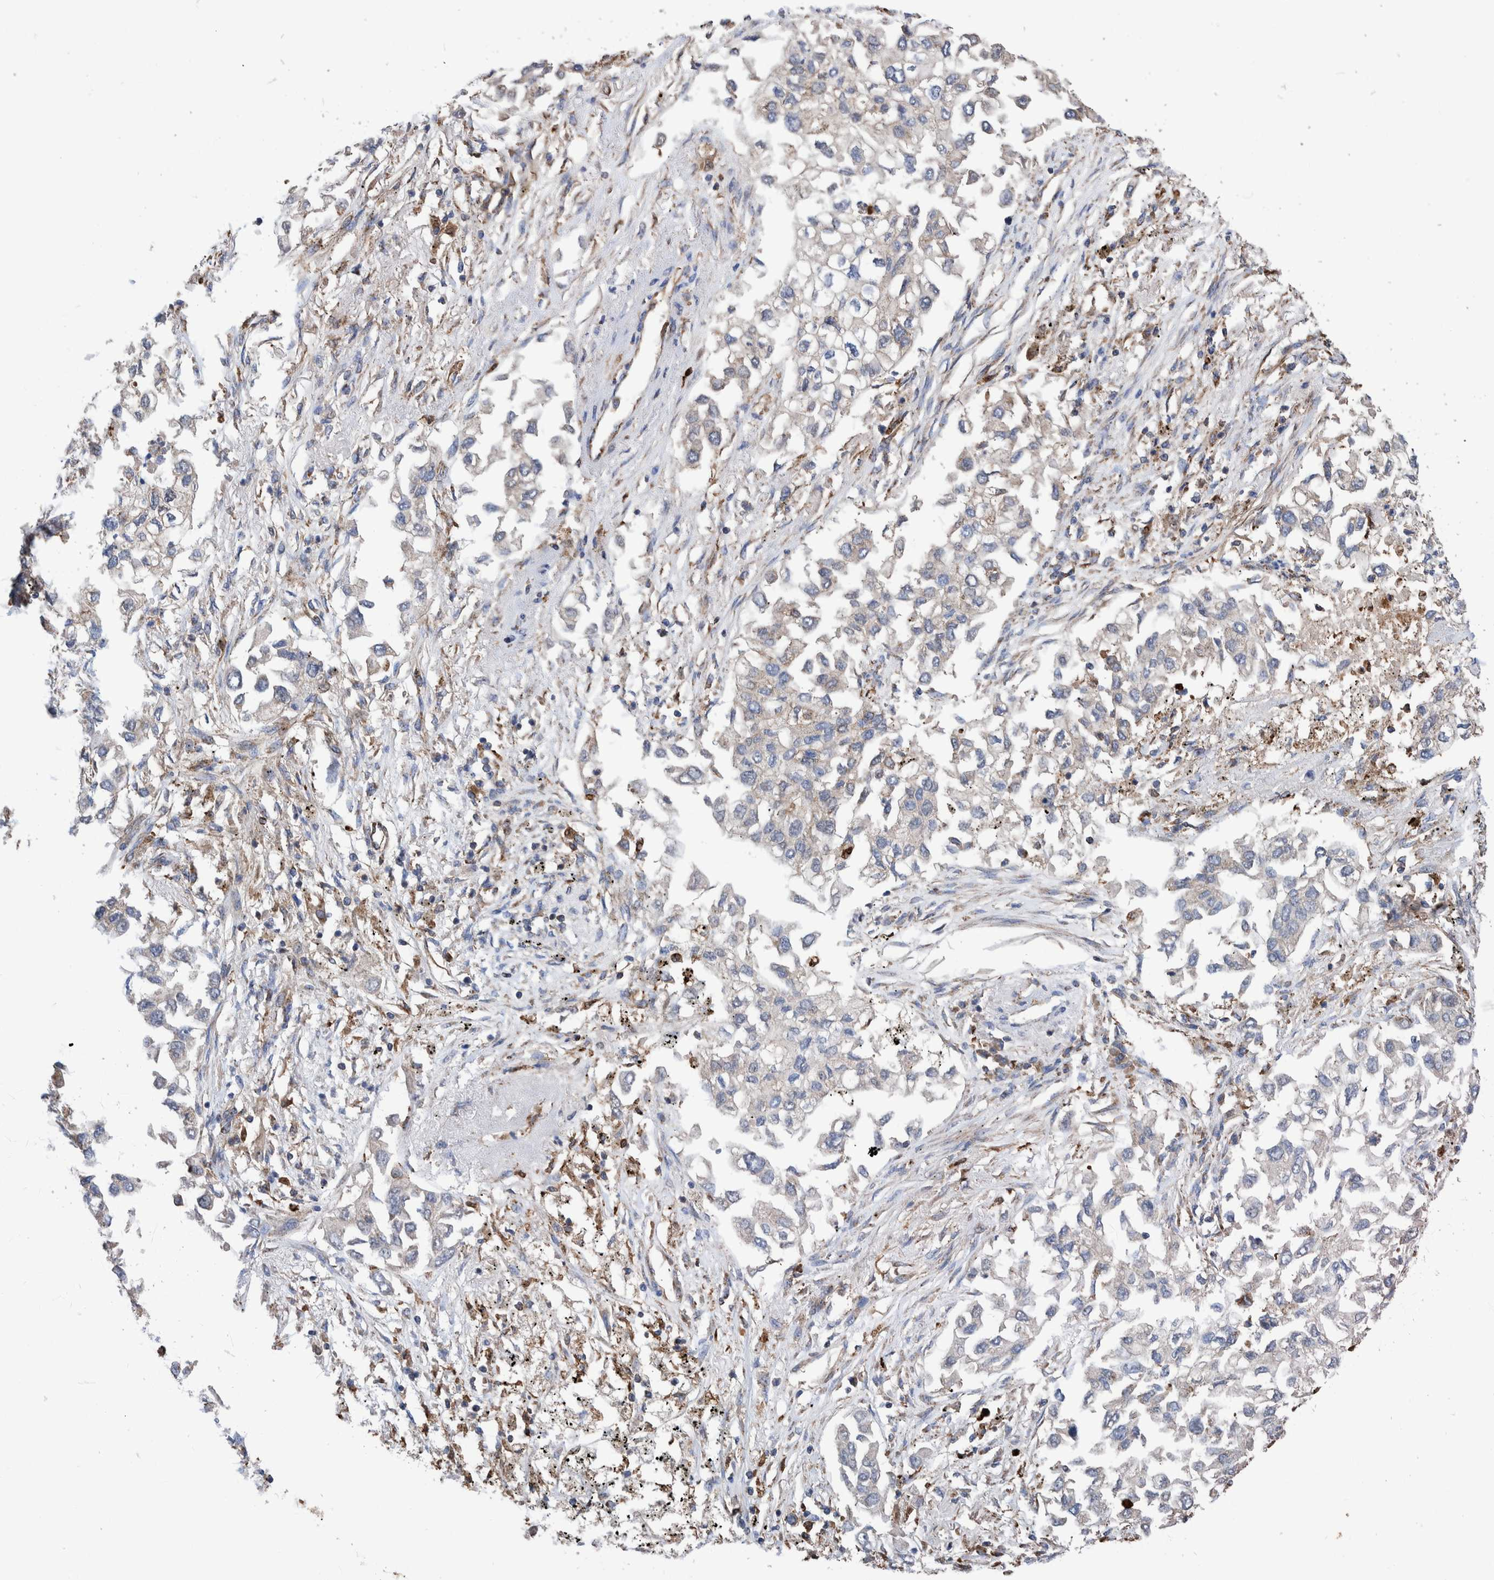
{"staining": {"intensity": "negative", "quantity": "none", "location": "none"}, "tissue": "lung cancer", "cell_type": "Tumor cells", "image_type": "cancer", "snomed": [{"axis": "morphology", "description": "Inflammation, NOS"}, {"axis": "morphology", "description": "Adenocarcinoma, NOS"}, {"axis": "topography", "description": "Lung"}], "caption": "This is a histopathology image of immunohistochemistry (IHC) staining of lung adenocarcinoma, which shows no expression in tumor cells.", "gene": "DECR1", "patient": {"sex": "male", "age": 63}}